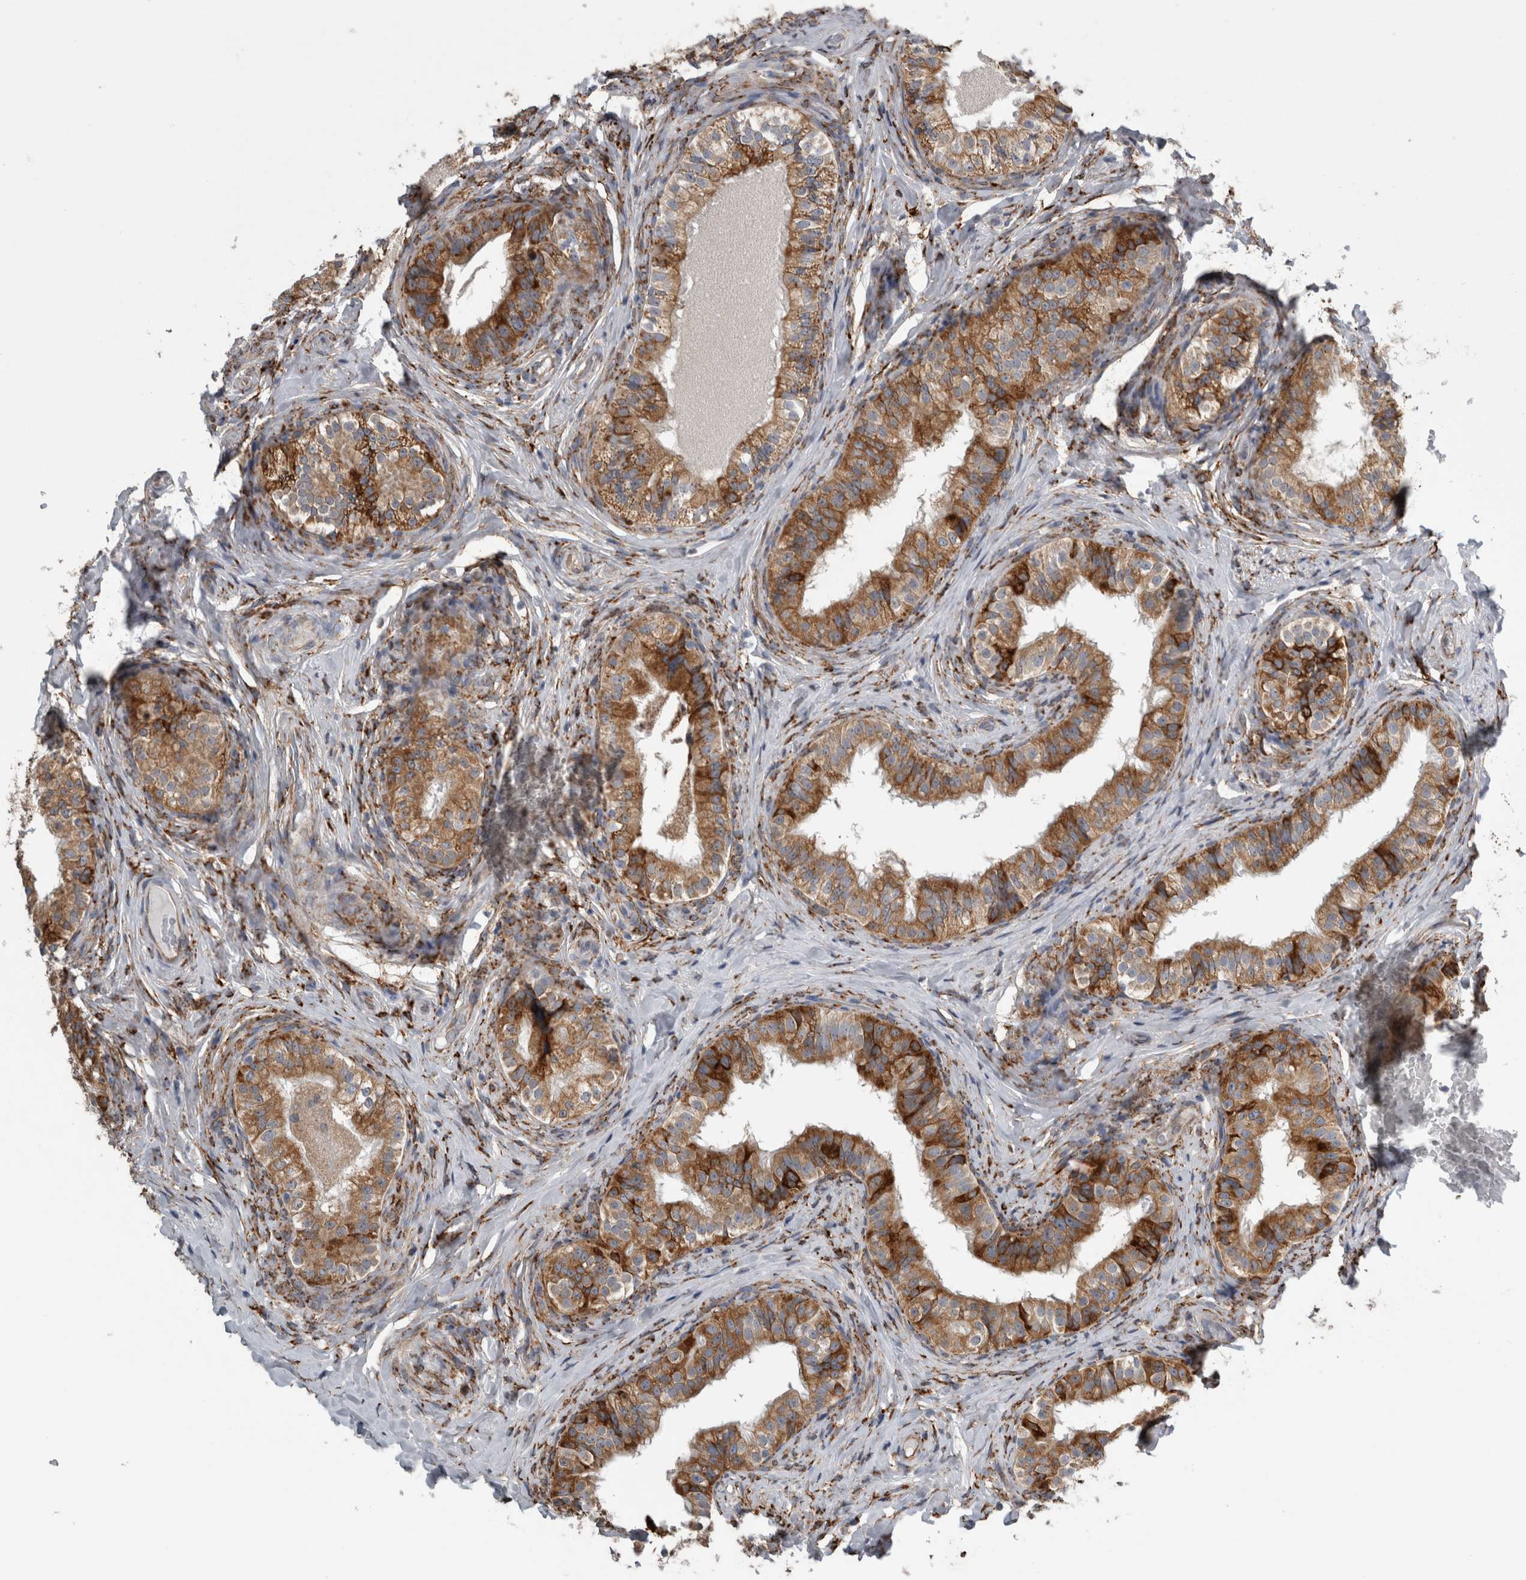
{"staining": {"intensity": "strong", "quantity": ">75%", "location": "cytoplasmic/membranous"}, "tissue": "epididymis", "cell_type": "Glandular cells", "image_type": "normal", "snomed": [{"axis": "morphology", "description": "Normal tissue, NOS"}, {"axis": "topography", "description": "Epididymis"}], "caption": "Protein analysis of normal epididymis shows strong cytoplasmic/membranous positivity in about >75% of glandular cells.", "gene": "FHIP2B", "patient": {"sex": "male", "age": 49}}